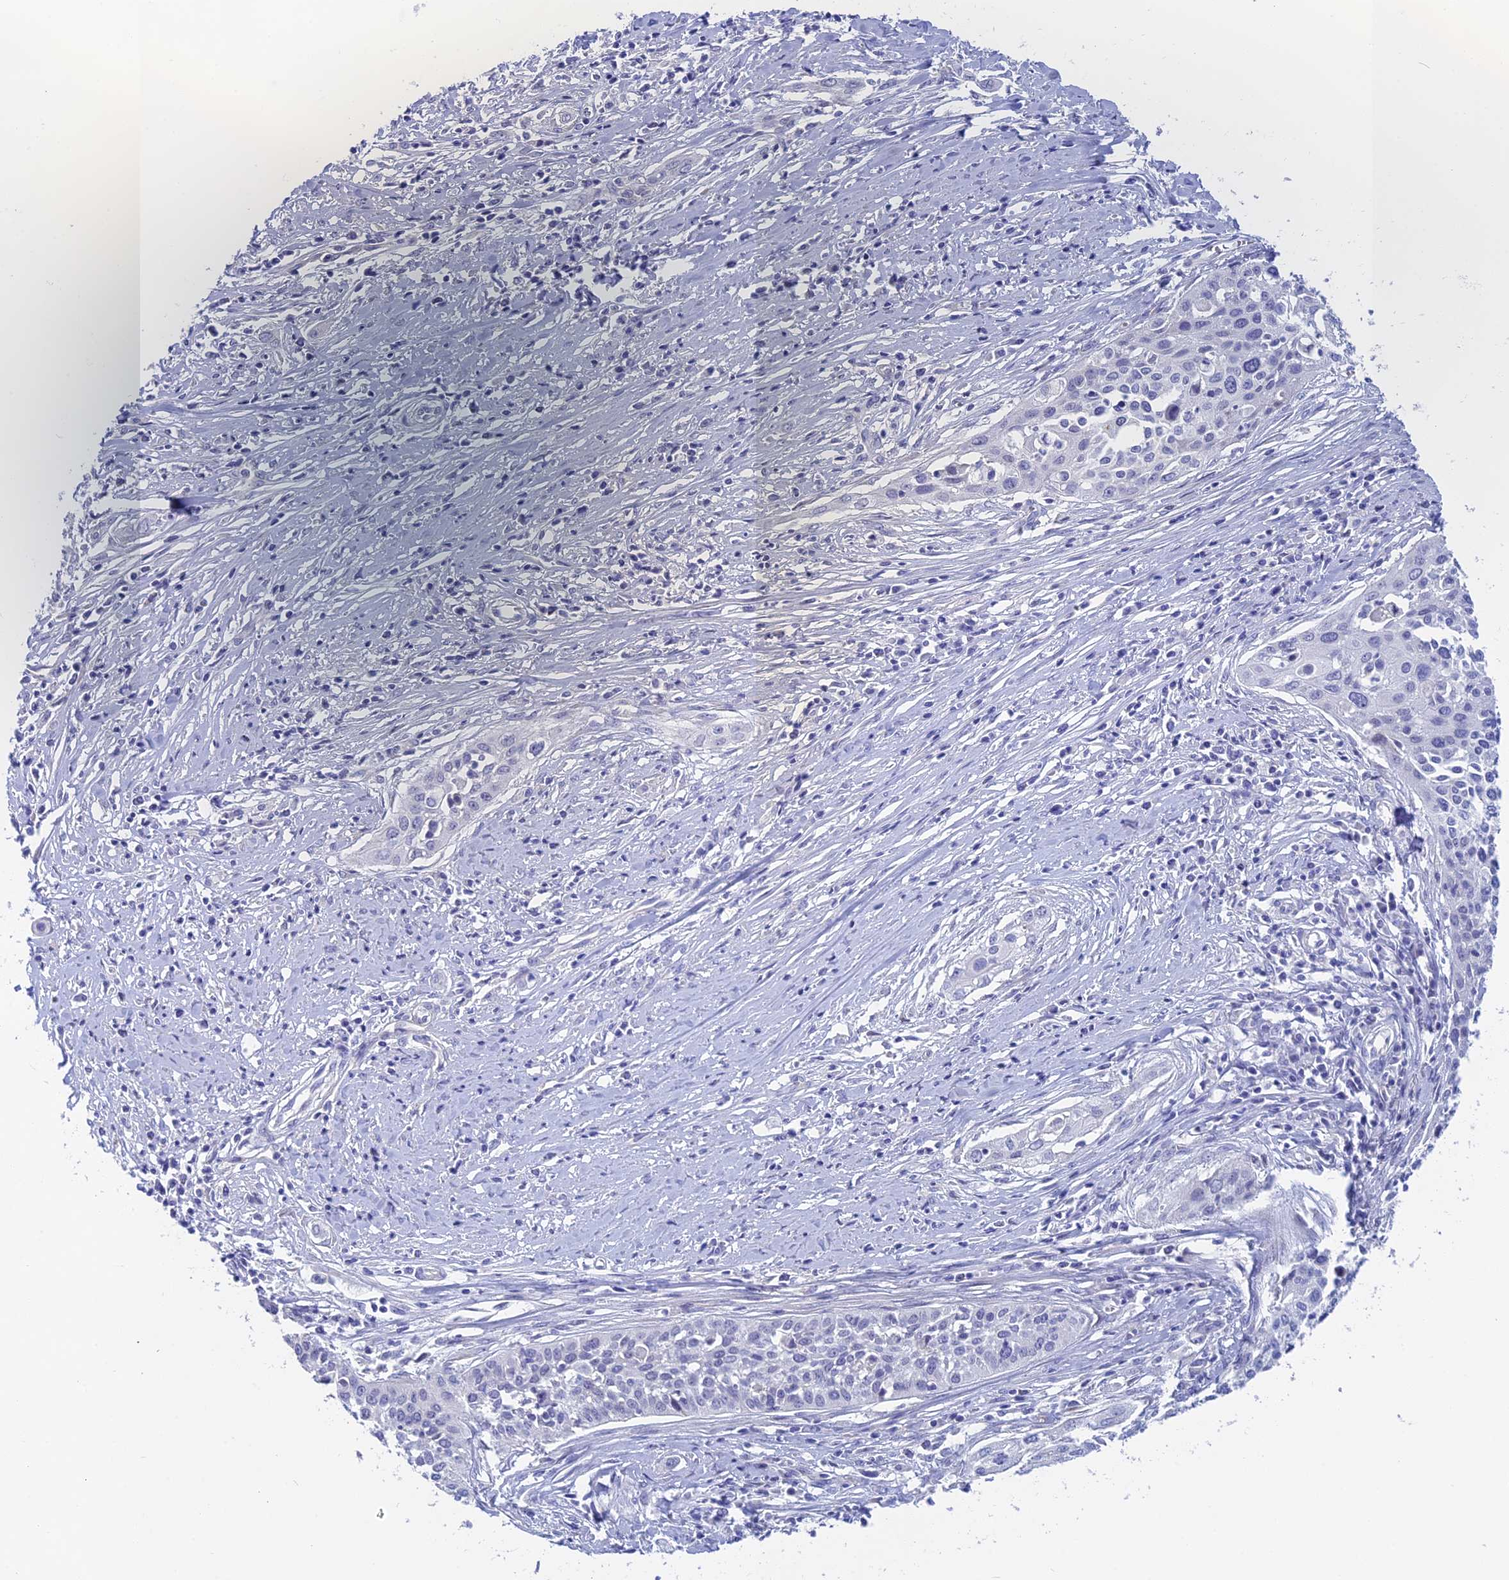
{"staining": {"intensity": "negative", "quantity": "none", "location": "none"}, "tissue": "cervical cancer", "cell_type": "Tumor cells", "image_type": "cancer", "snomed": [{"axis": "morphology", "description": "Squamous cell carcinoma, NOS"}, {"axis": "topography", "description": "Cervix"}], "caption": "This is a histopathology image of immunohistochemistry (IHC) staining of cervical cancer (squamous cell carcinoma), which shows no expression in tumor cells.", "gene": "GLB1L", "patient": {"sex": "female", "age": 34}}